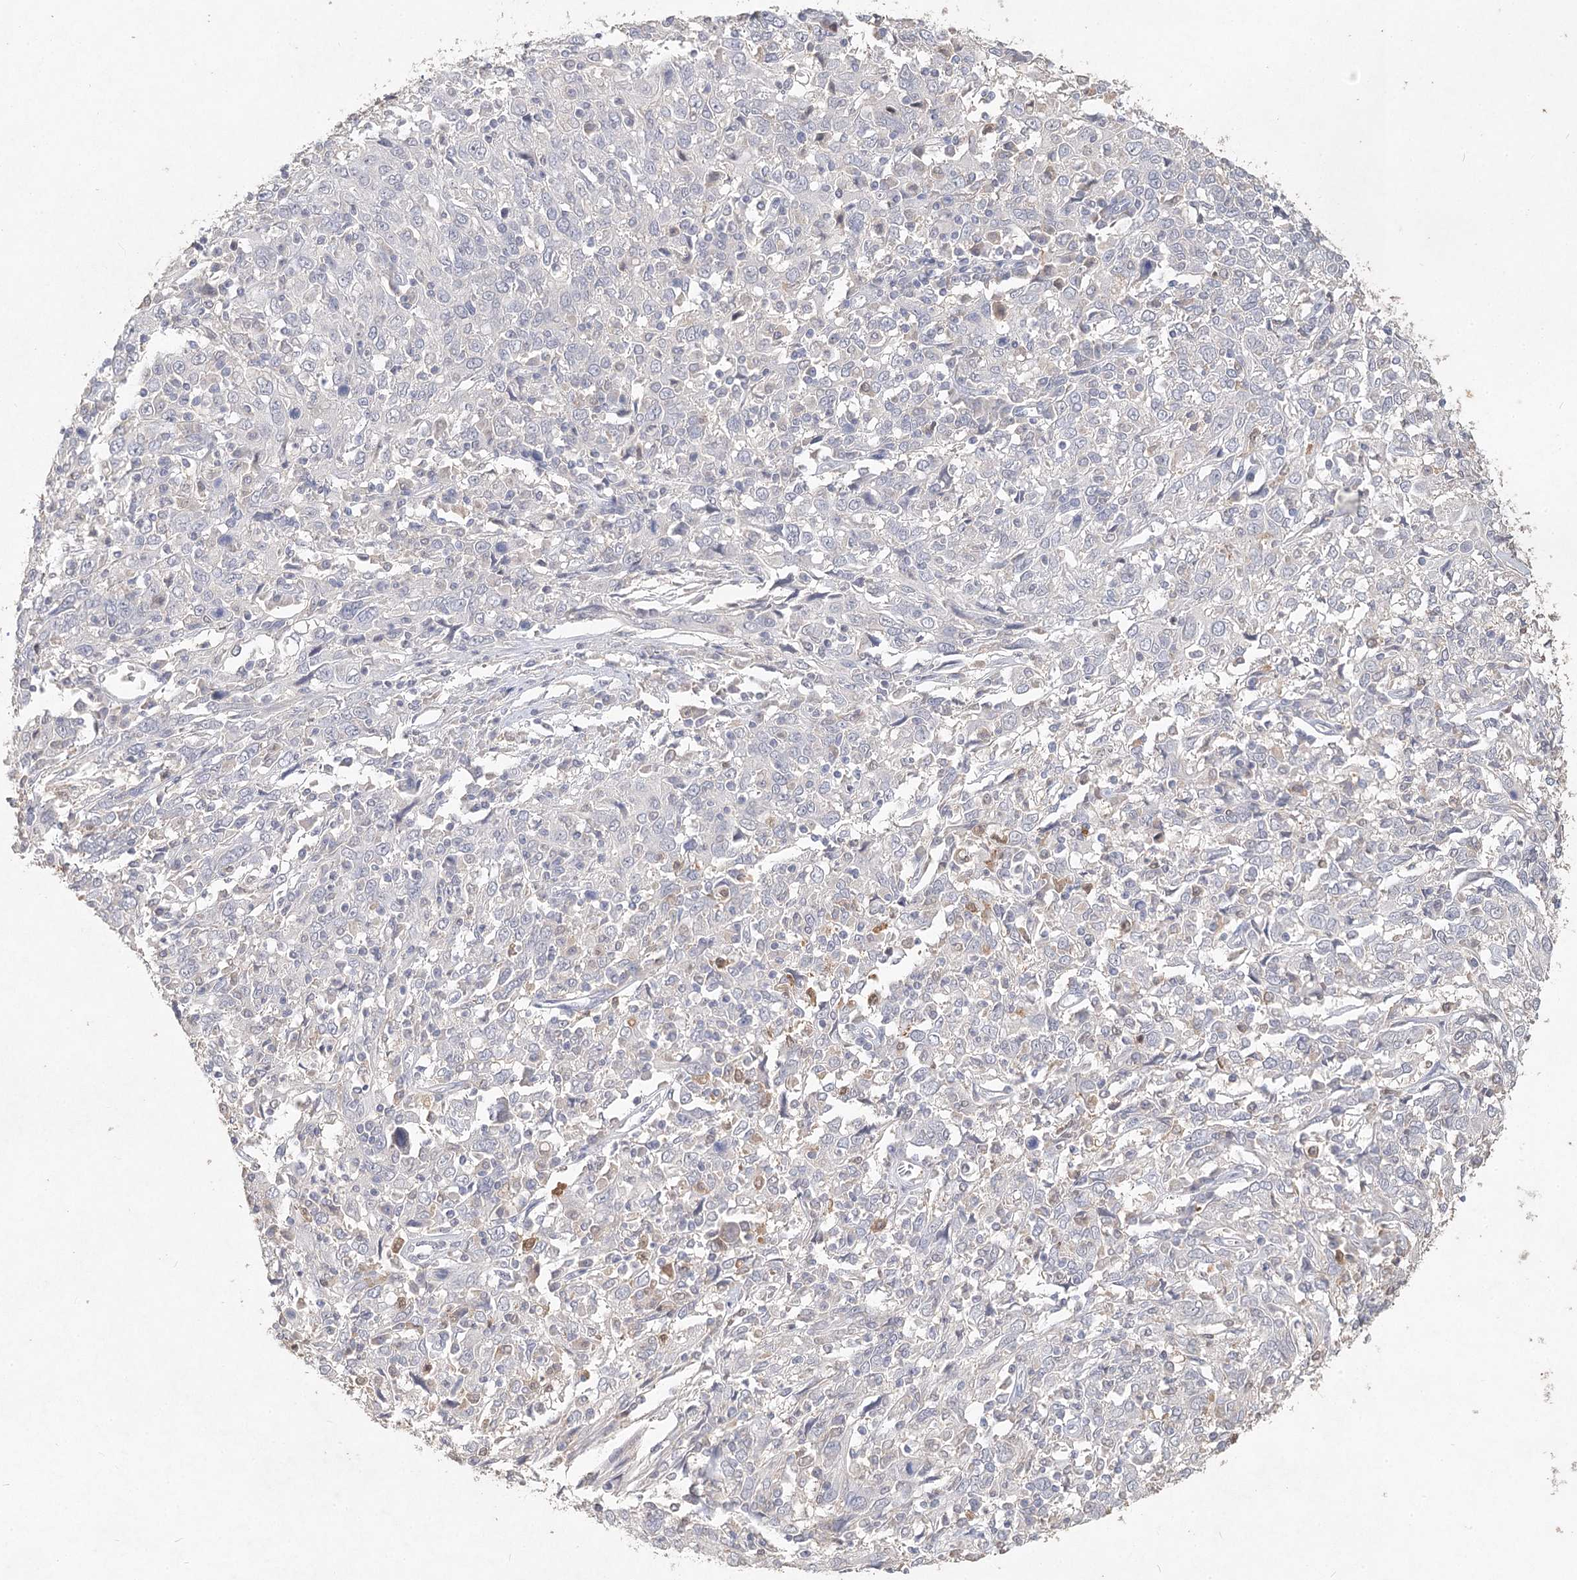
{"staining": {"intensity": "negative", "quantity": "none", "location": "none"}, "tissue": "cervical cancer", "cell_type": "Tumor cells", "image_type": "cancer", "snomed": [{"axis": "morphology", "description": "Squamous cell carcinoma, NOS"}, {"axis": "topography", "description": "Cervix"}], "caption": "An image of human cervical squamous cell carcinoma is negative for staining in tumor cells. Brightfield microscopy of IHC stained with DAB (brown) and hematoxylin (blue), captured at high magnification.", "gene": "ARSI", "patient": {"sex": "female", "age": 46}}